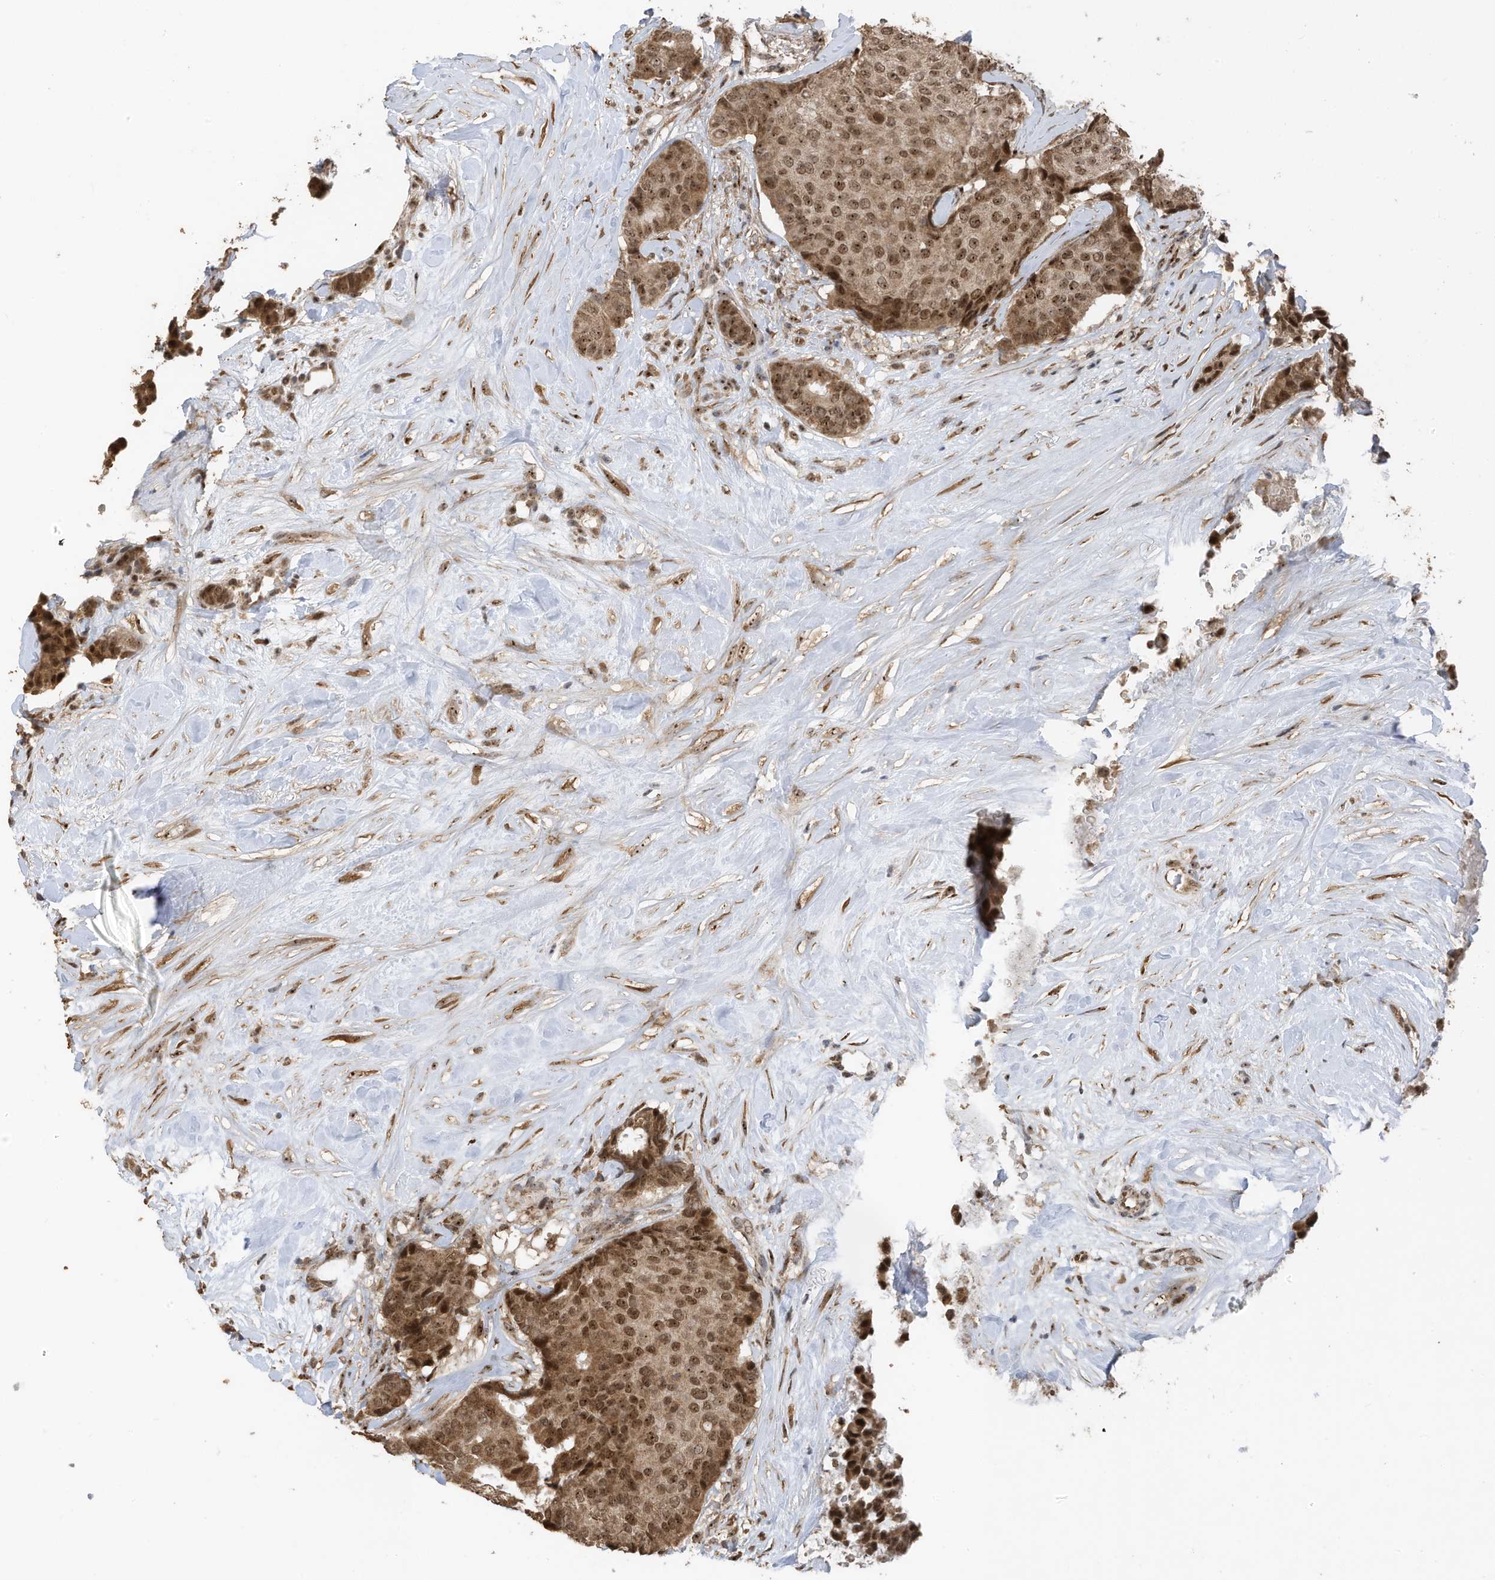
{"staining": {"intensity": "moderate", "quantity": ">75%", "location": "cytoplasmic/membranous,nuclear"}, "tissue": "breast cancer", "cell_type": "Tumor cells", "image_type": "cancer", "snomed": [{"axis": "morphology", "description": "Duct carcinoma"}, {"axis": "topography", "description": "Breast"}], "caption": "Protein expression analysis of invasive ductal carcinoma (breast) displays moderate cytoplasmic/membranous and nuclear staining in approximately >75% of tumor cells.", "gene": "ERLEC1", "patient": {"sex": "female", "age": 75}}